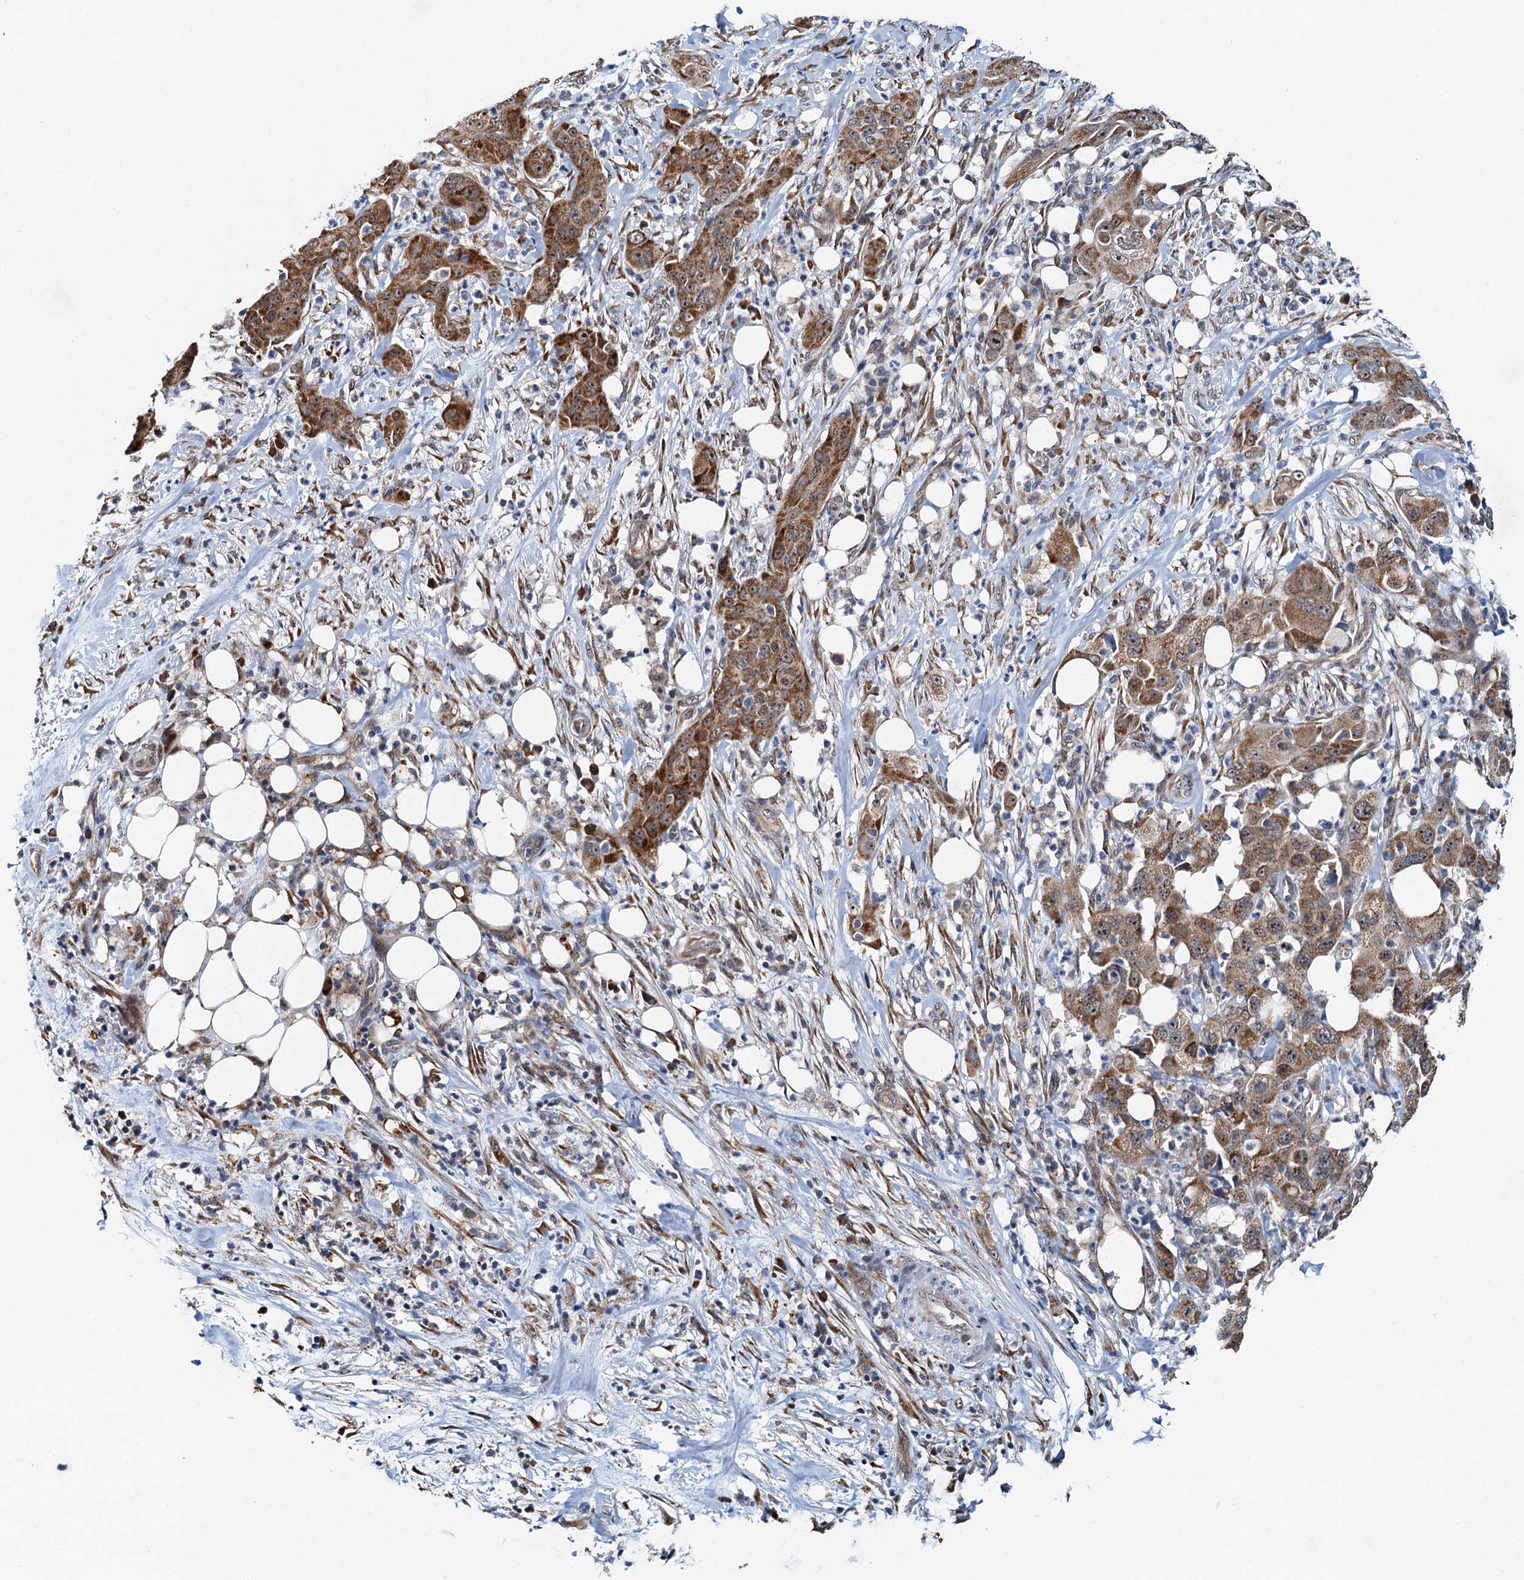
{"staining": {"intensity": "moderate", "quantity": "25%-75%", "location": "cytoplasmic/membranous,nuclear"}, "tissue": "pancreatic cancer", "cell_type": "Tumor cells", "image_type": "cancer", "snomed": [{"axis": "morphology", "description": "Adenocarcinoma, NOS"}, {"axis": "topography", "description": "Pancreas"}], "caption": "Immunohistochemical staining of human adenocarcinoma (pancreatic) displays medium levels of moderate cytoplasmic/membranous and nuclear expression in approximately 25%-75% of tumor cells.", "gene": "DNAJC21", "patient": {"sex": "female", "age": 78}}